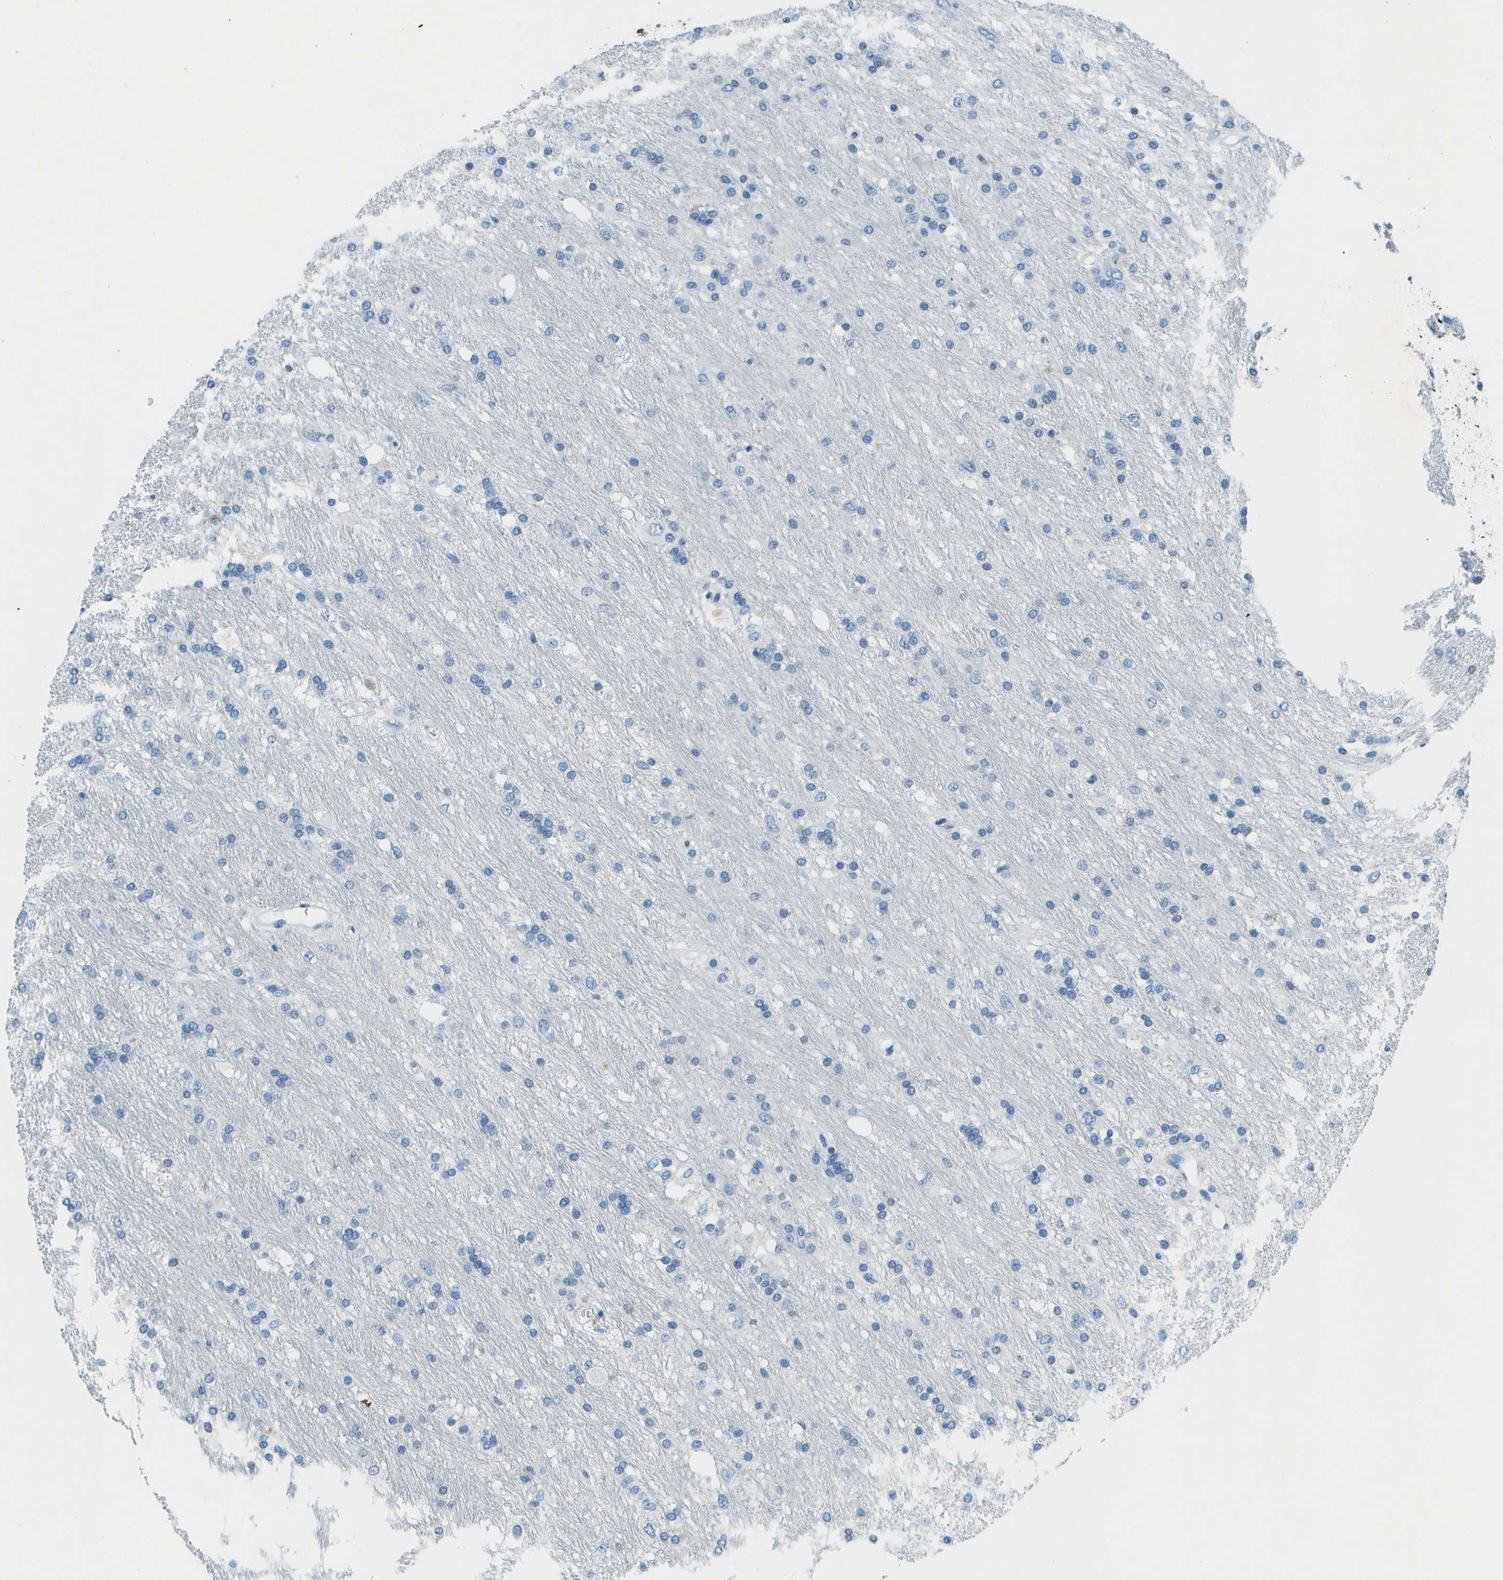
{"staining": {"intensity": "negative", "quantity": "none", "location": "none"}, "tissue": "glioma", "cell_type": "Tumor cells", "image_type": "cancer", "snomed": [{"axis": "morphology", "description": "Glioma, malignant, Low grade"}, {"axis": "topography", "description": "Brain"}], "caption": "Tumor cells are negative for protein expression in human glioma.", "gene": "SLC16A10", "patient": {"sex": "male", "age": 77}}